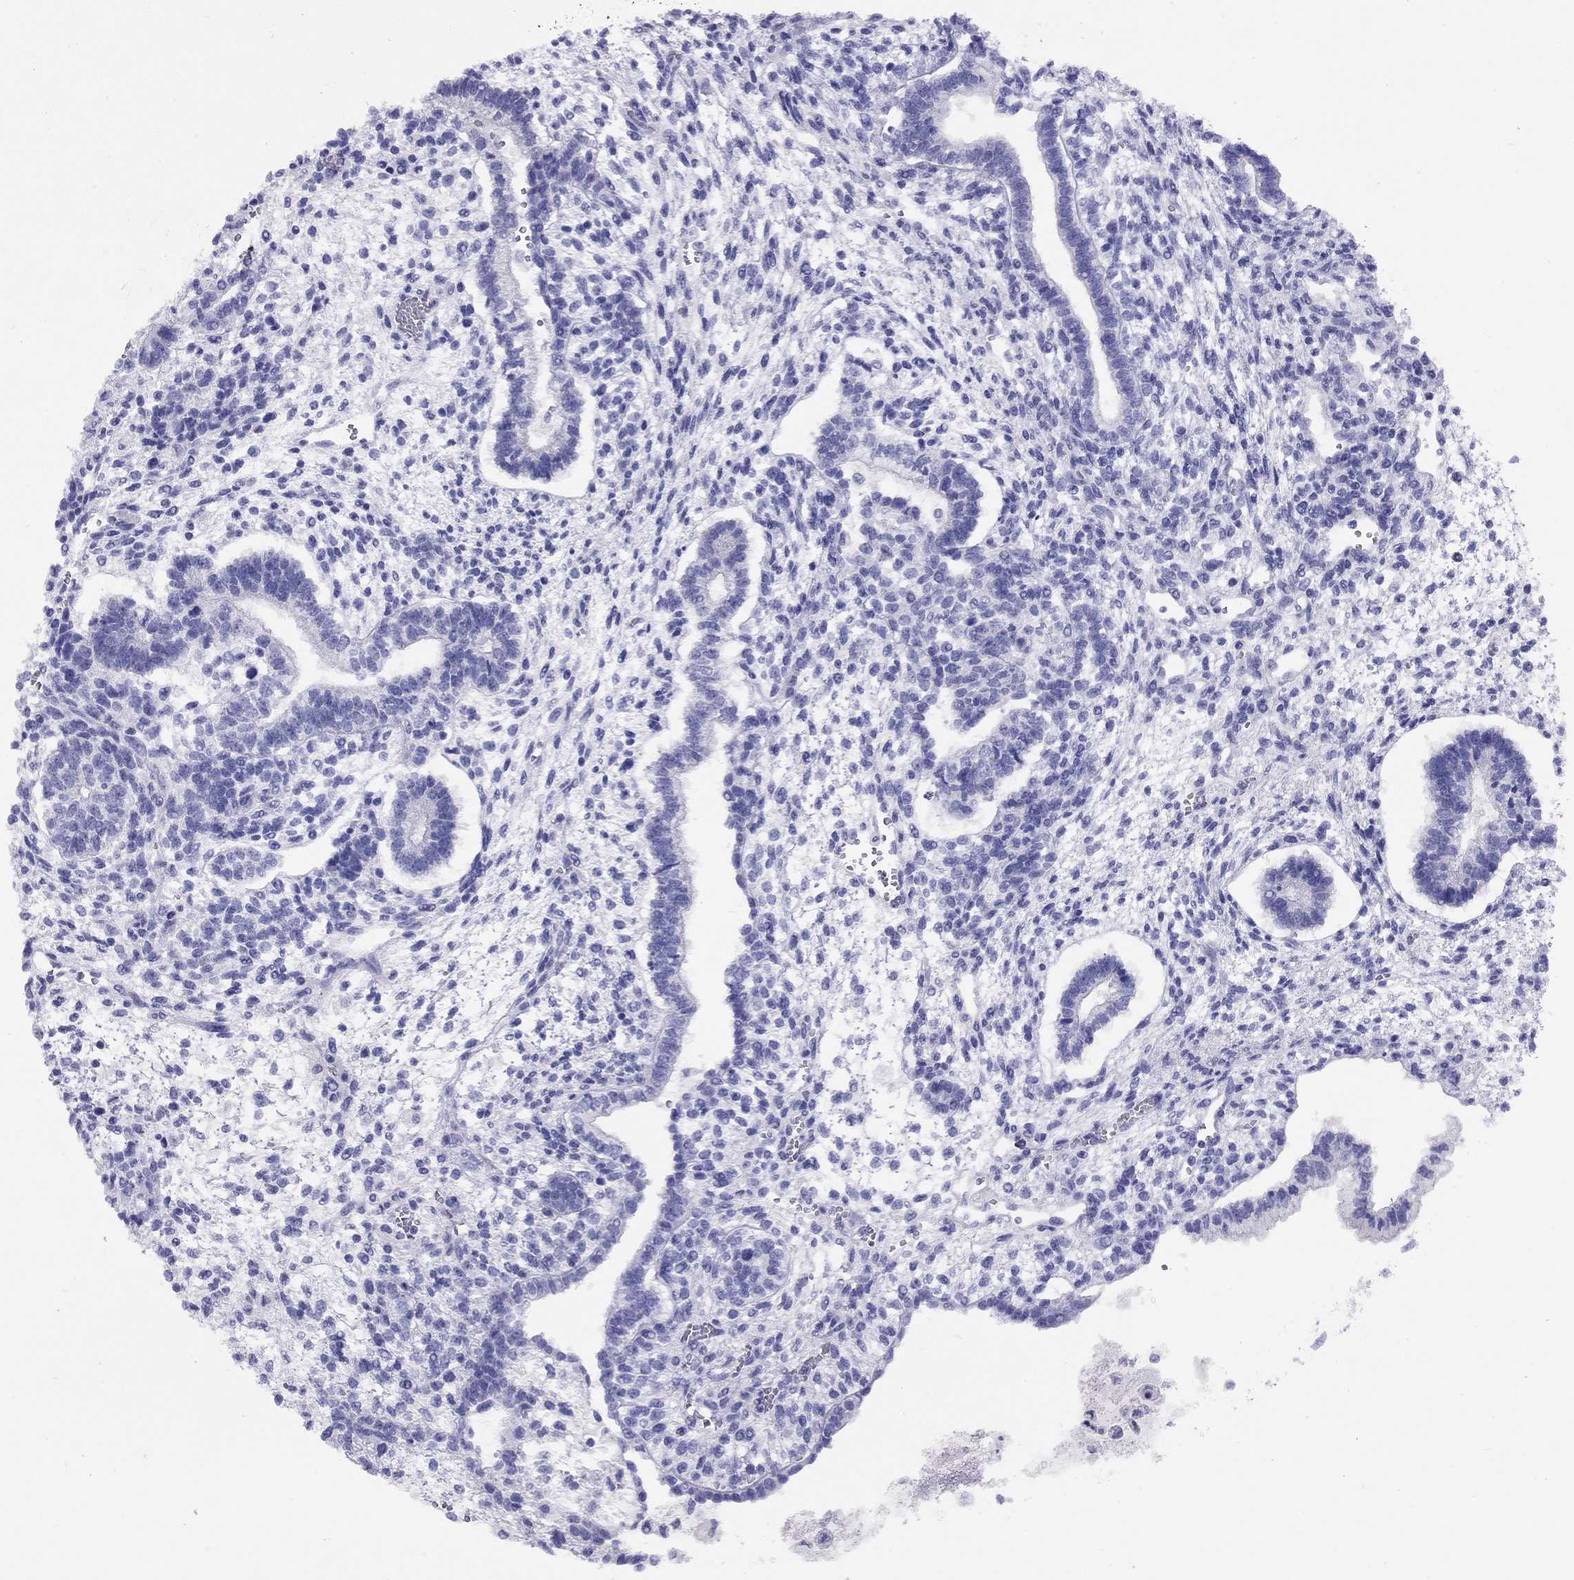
{"staining": {"intensity": "negative", "quantity": "none", "location": "none"}, "tissue": "testis cancer", "cell_type": "Tumor cells", "image_type": "cancer", "snomed": [{"axis": "morphology", "description": "Carcinoma, Embryonal, NOS"}, {"axis": "topography", "description": "Testis"}], "caption": "High power microscopy micrograph of an immunohistochemistry (IHC) micrograph of testis cancer, revealing no significant staining in tumor cells. (Brightfield microscopy of DAB IHC at high magnification).", "gene": "LRIT2", "patient": {"sex": "male", "age": 37}}